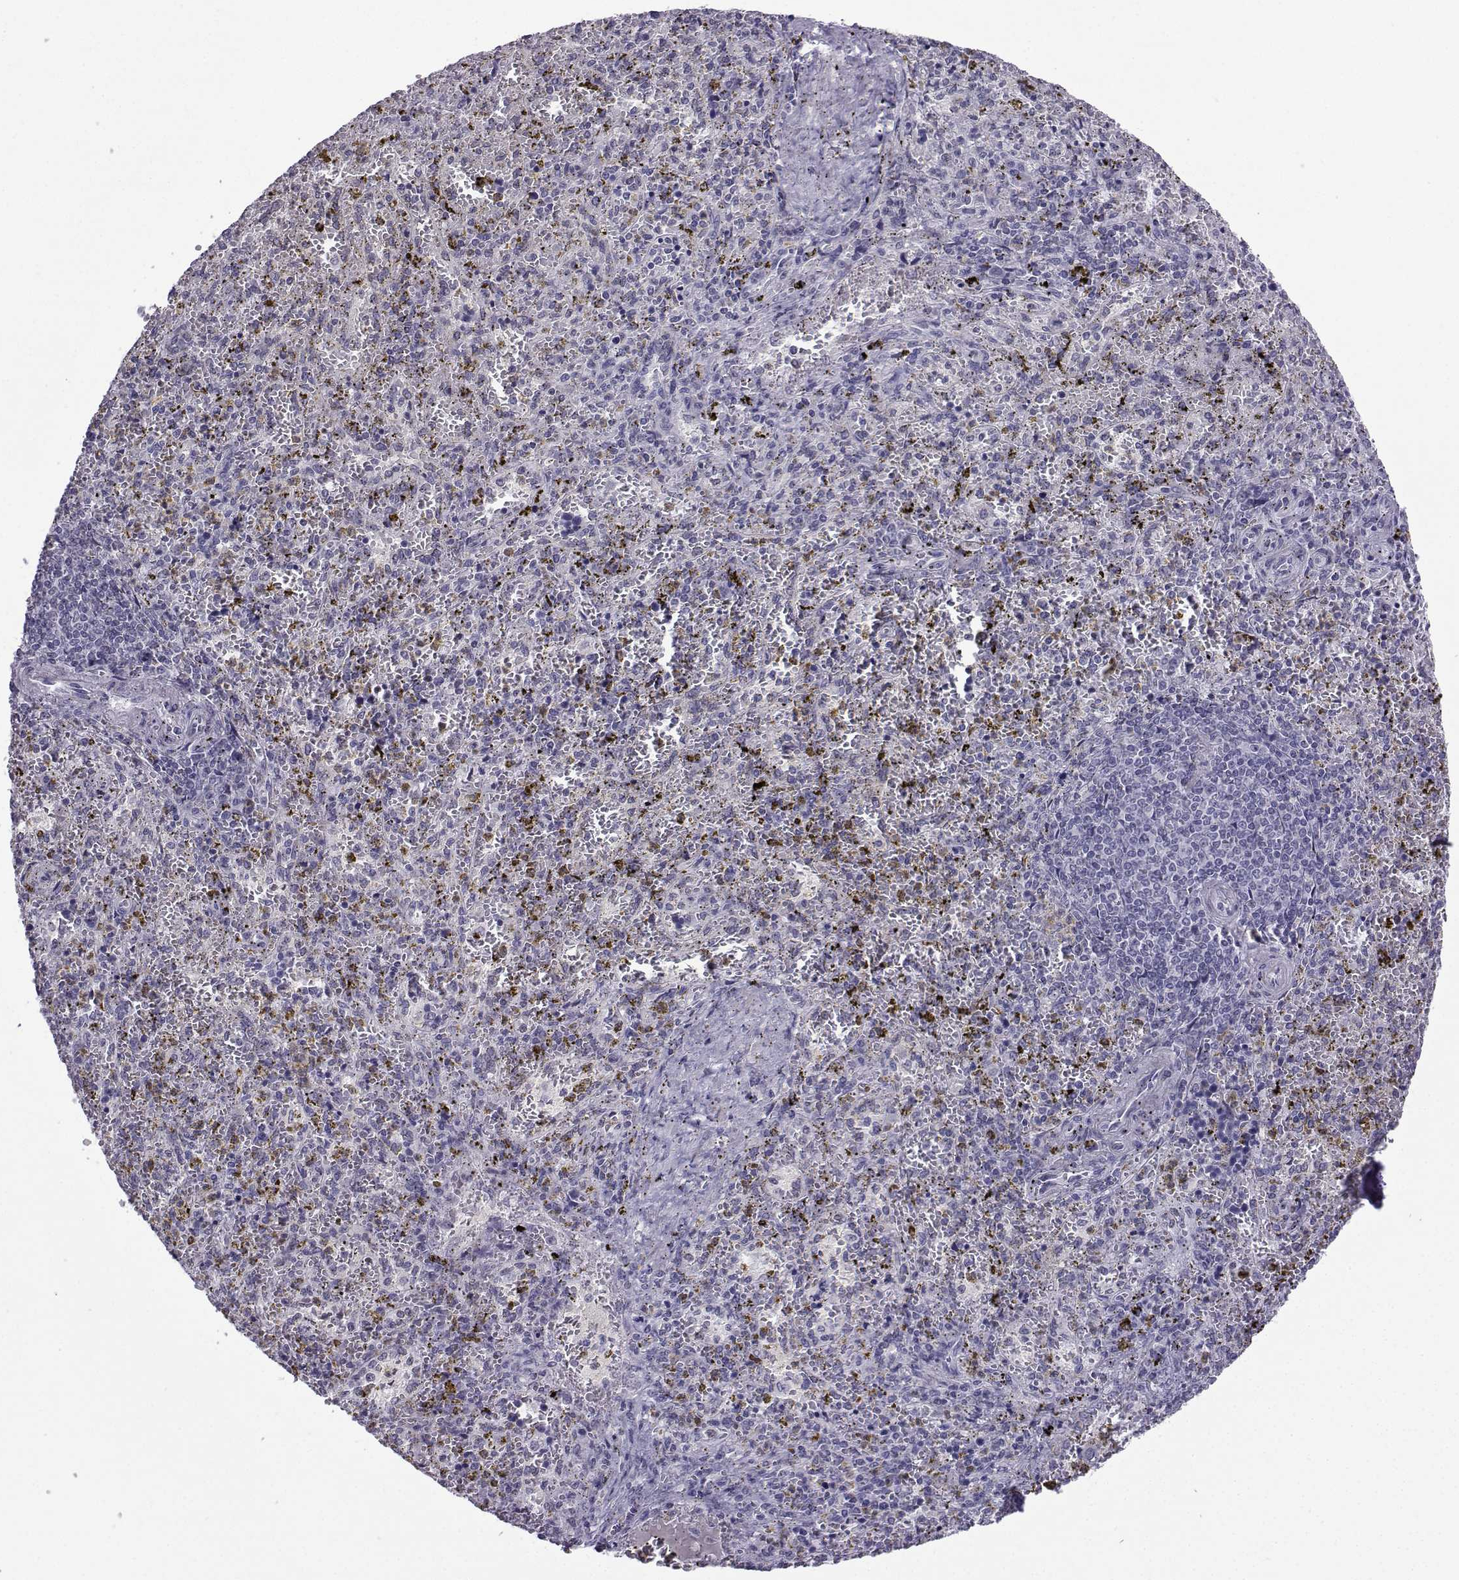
{"staining": {"intensity": "negative", "quantity": "none", "location": "none"}, "tissue": "spleen", "cell_type": "Cells in red pulp", "image_type": "normal", "snomed": [{"axis": "morphology", "description": "Normal tissue, NOS"}, {"axis": "topography", "description": "Spleen"}], "caption": "IHC histopathology image of benign spleen stained for a protein (brown), which shows no positivity in cells in red pulp.", "gene": "CFAP70", "patient": {"sex": "female", "age": 50}}